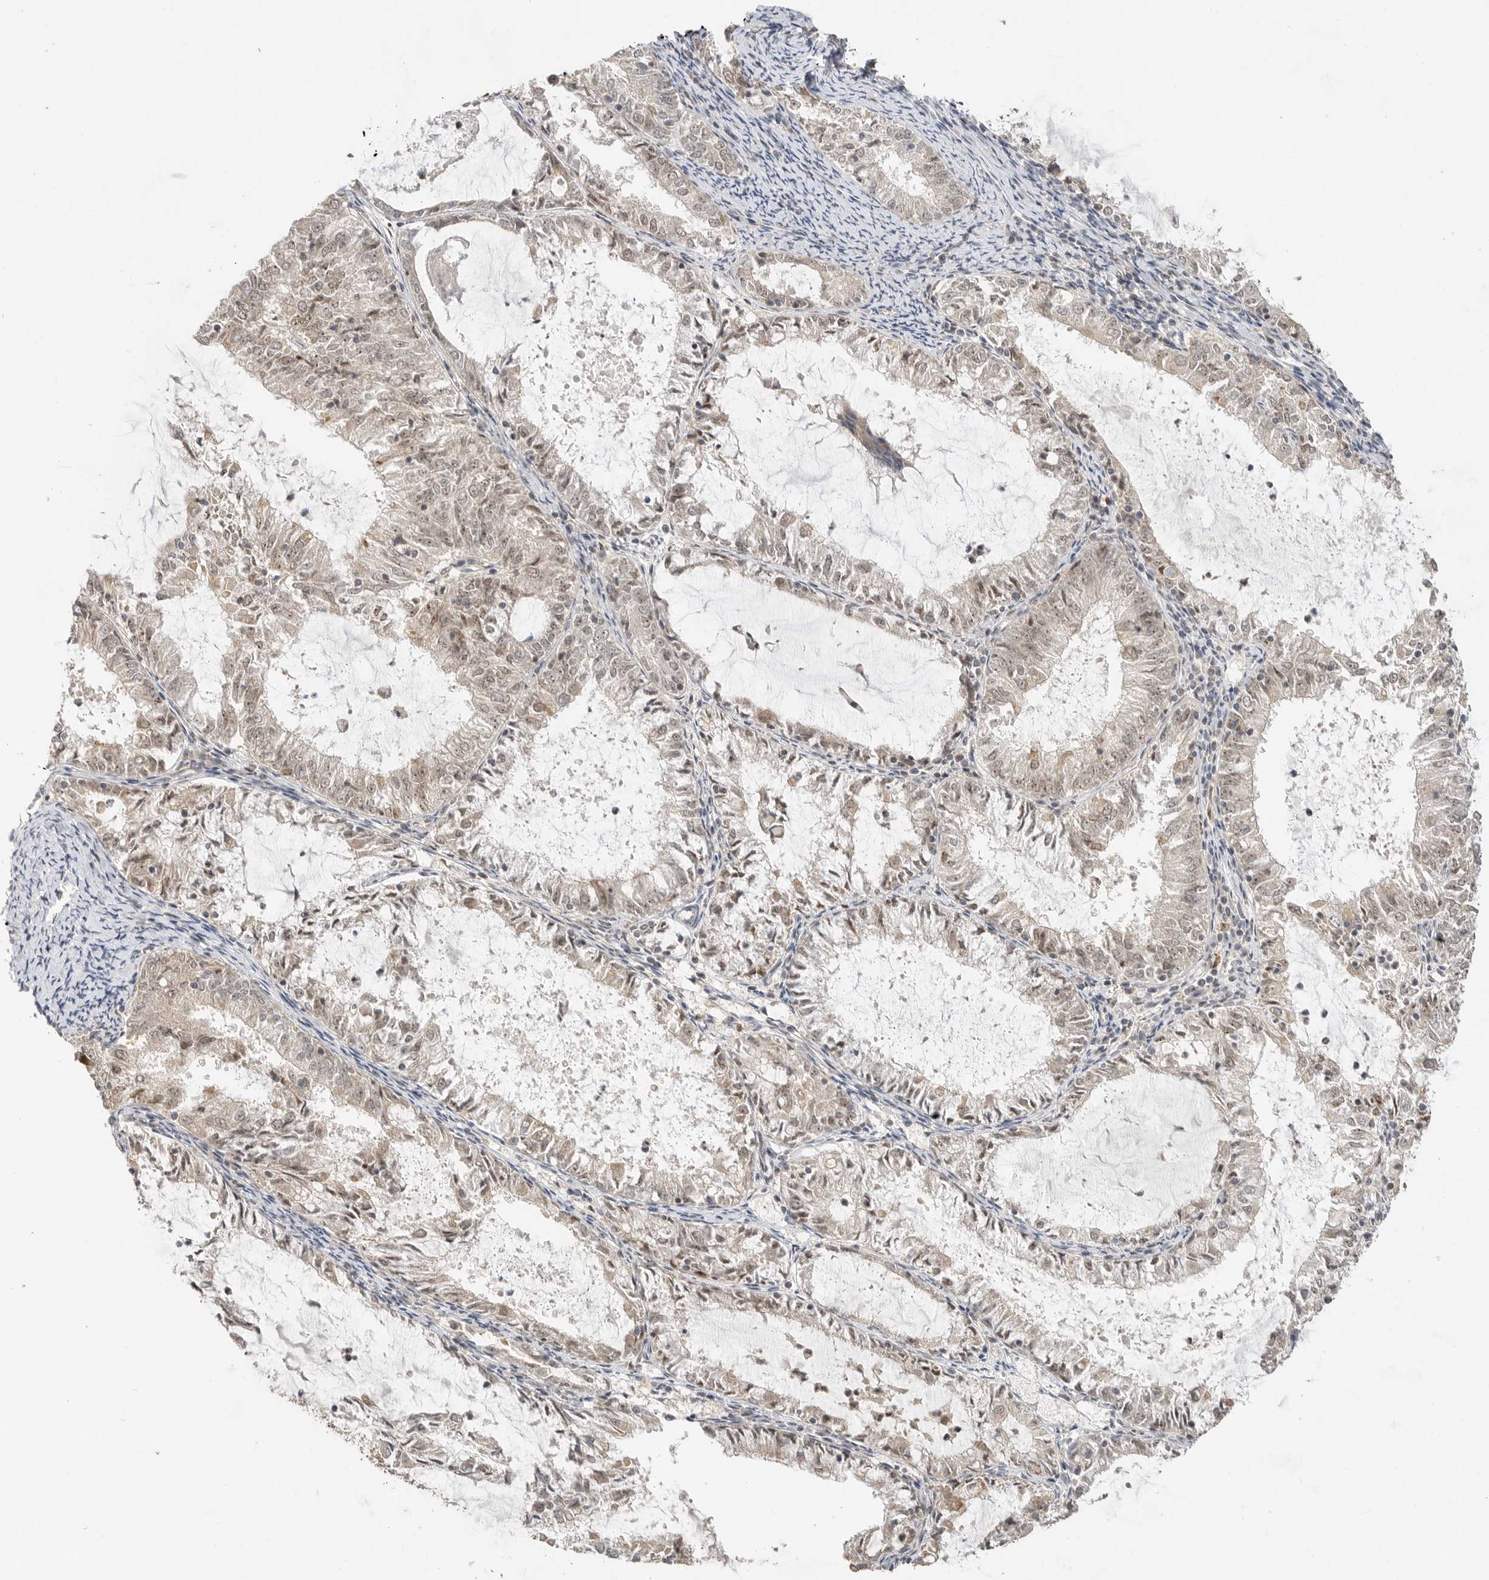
{"staining": {"intensity": "moderate", "quantity": "25%-75%", "location": "cytoplasmic/membranous"}, "tissue": "endometrial cancer", "cell_type": "Tumor cells", "image_type": "cancer", "snomed": [{"axis": "morphology", "description": "Adenocarcinoma, NOS"}, {"axis": "topography", "description": "Endometrium"}], "caption": "An image showing moderate cytoplasmic/membranous expression in about 25%-75% of tumor cells in endometrial cancer, as visualized by brown immunohistochemical staining.", "gene": "ALKAL1", "patient": {"sex": "female", "age": 57}}